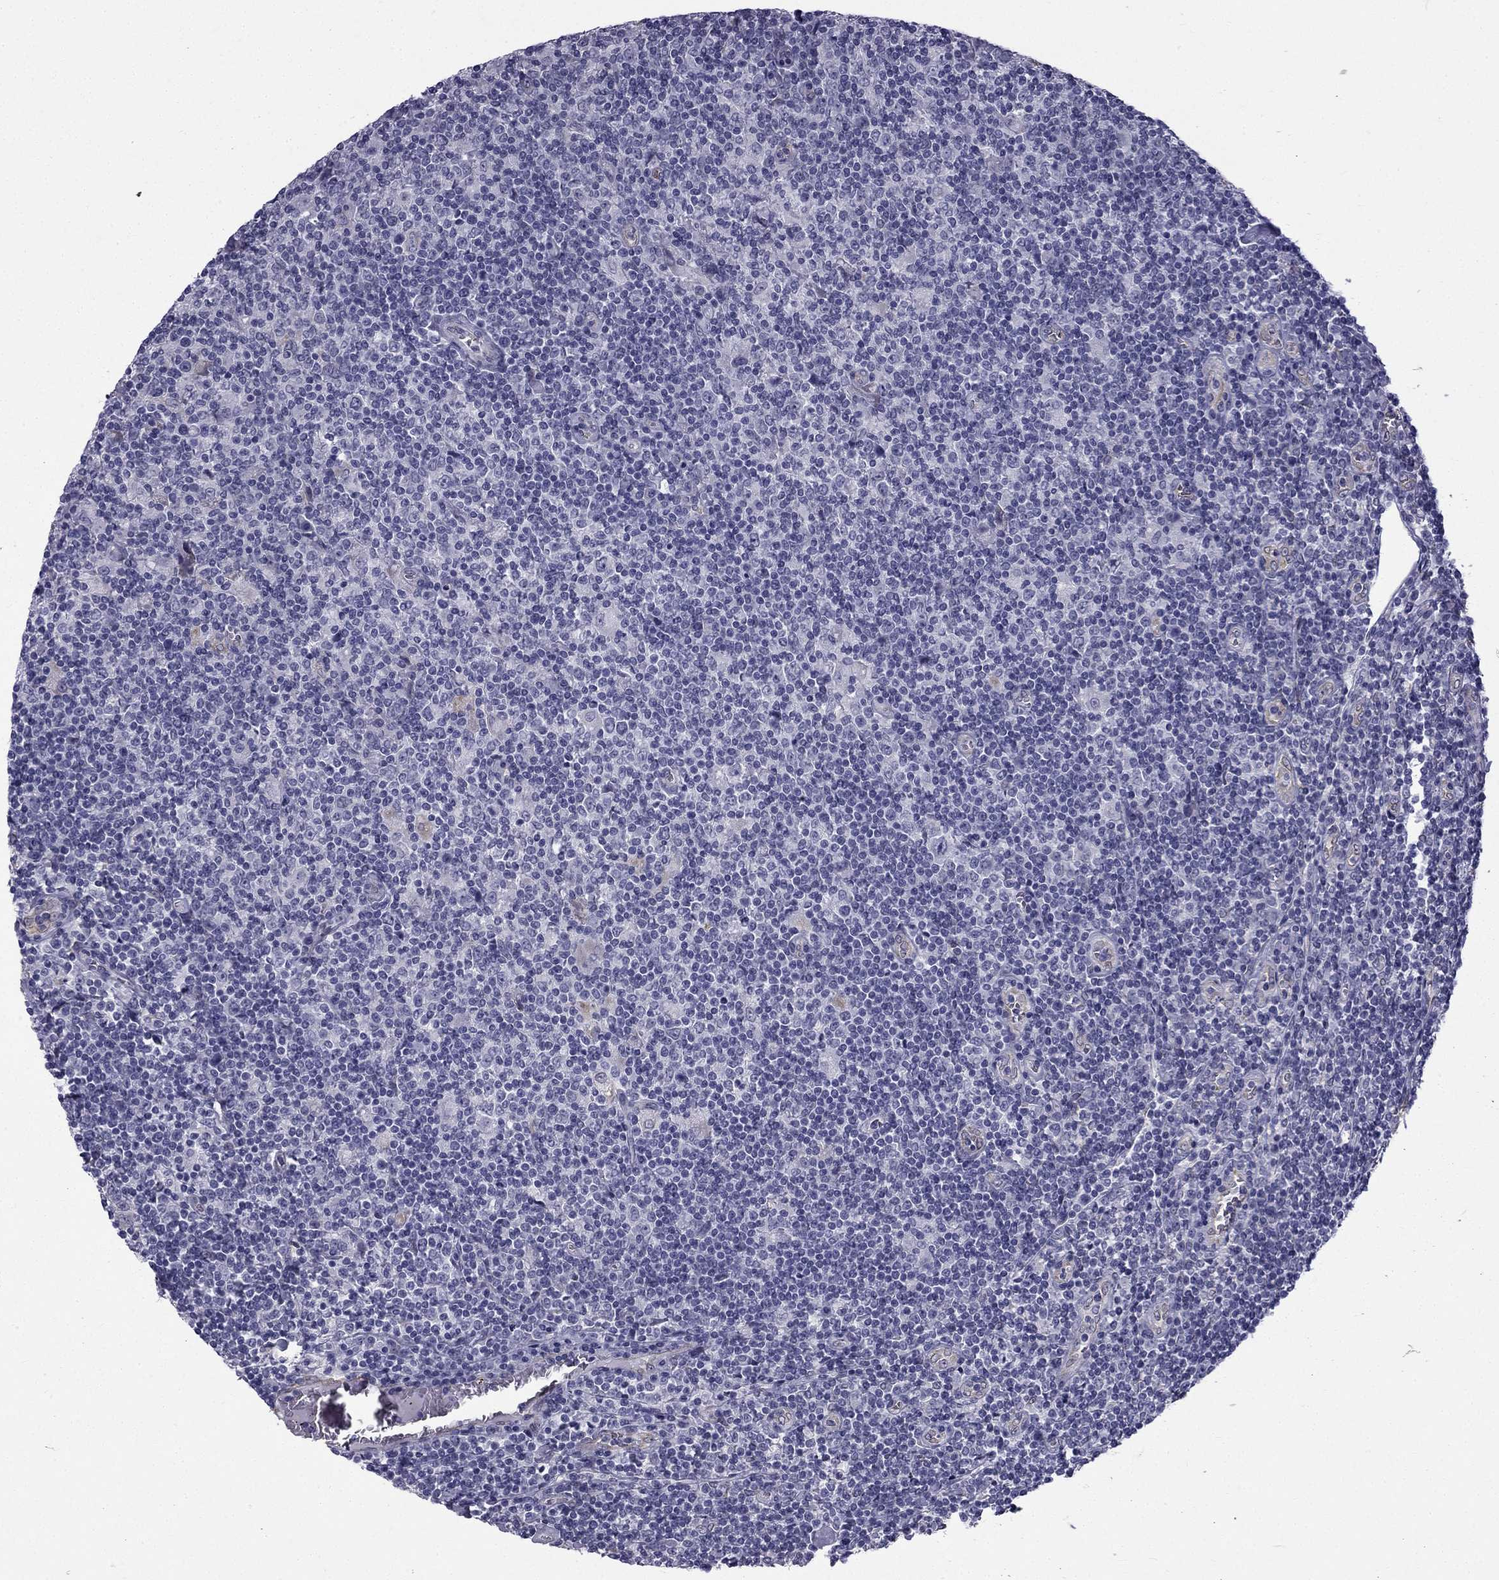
{"staining": {"intensity": "negative", "quantity": "none", "location": "none"}, "tissue": "lymphoma", "cell_type": "Tumor cells", "image_type": "cancer", "snomed": [{"axis": "morphology", "description": "Hodgkin's disease, NOS"}, {"axis": "topography", "description": "Lymph node"}], "caption": "This histopathology image is of Hodgkin's disease stained with immunohistochemistry (IHC) to label a protein in brown with the nuclei are counter-stained blue. There is no staining in tumor cells.", "gene": "CCDC40", "patient": {"sex": "male", "age": 40}}